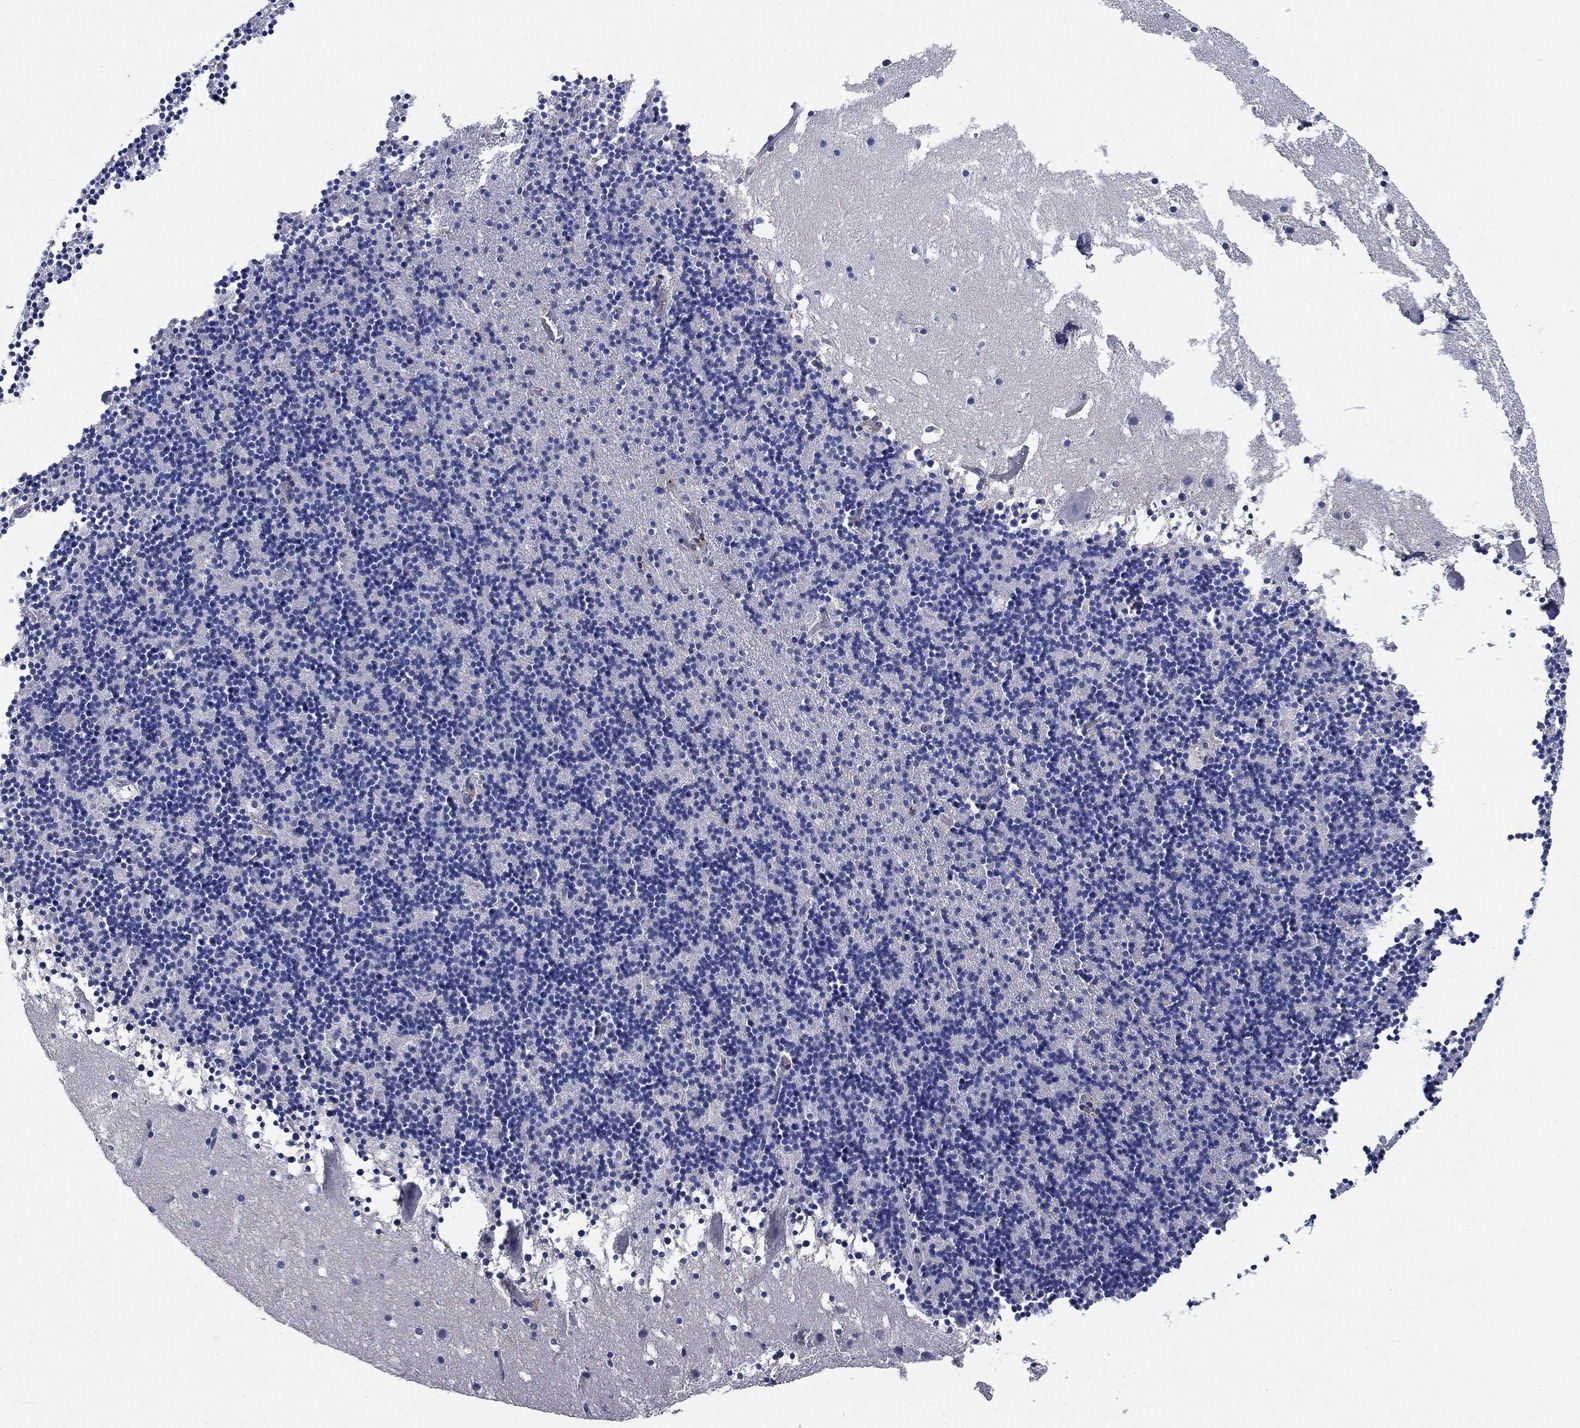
{"staining": {"intensity": "moderate", "quantity": "<25%", "location": "cytoplasmic/membranous"}, "tissue": "cerebellum", "cell_type": "Cells in granular layer", "image_type": "normal", "snomed": [{"axis": "morphology", "description": "Normal tissue, NOS"}, {"axis": "topography", "description": "Cerebellum"}], "caption": "Unremarkable cerebellum was stained to show a protein in brown. There is low levels of moderate cytoplasmic/membranous positivity in about <25% of cells in granular layer. (DAB = brown stain, brightfield microscopy at high magnification).", "gene": "PNPLA2", "patient": {"sex": "male", "age": 37}}